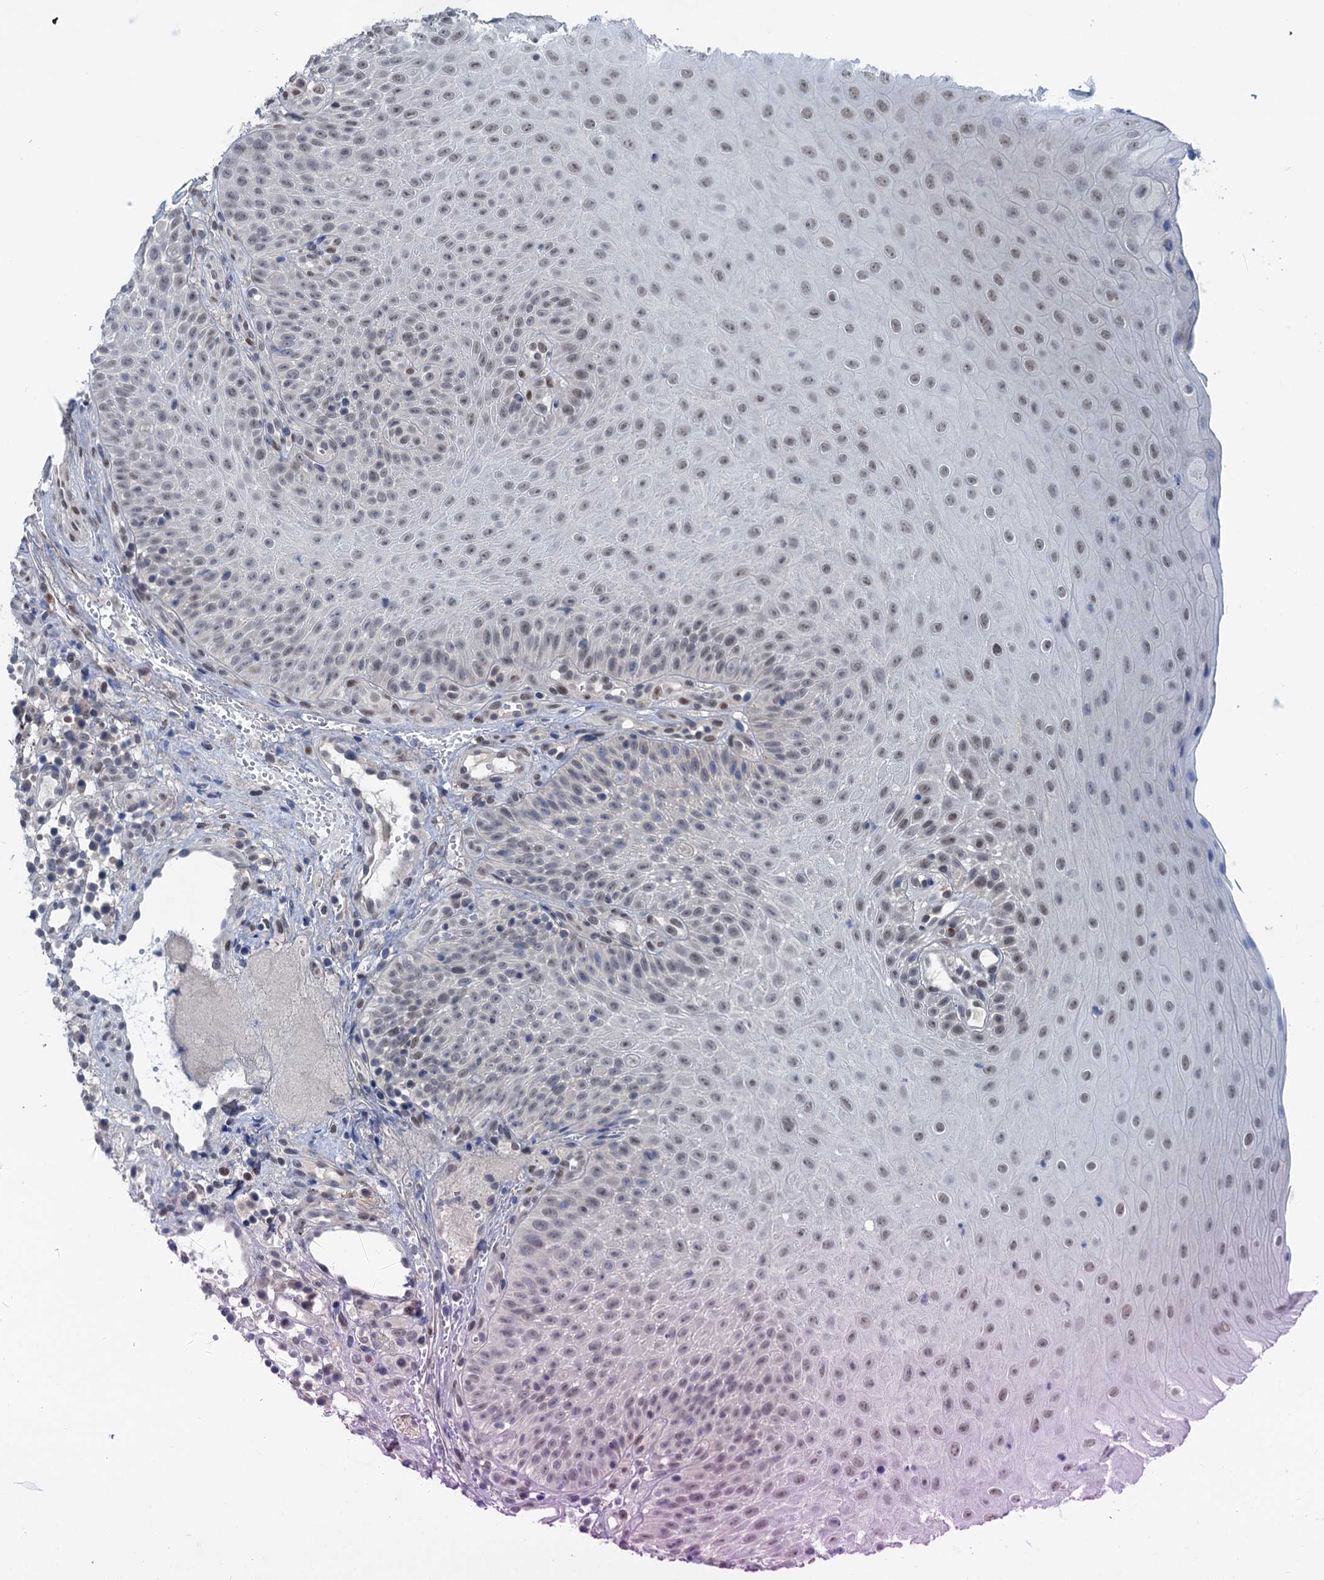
{"staining": {"intensity": "weak", "quantity": ">75%", "location": "nuclear"}, "tissue": "oral mucosa", "cell_type": "Squamous epithelial cells", "image_type": "normal", "snomed": [{"axis": "morphology", "description": "Normal tissue, NOS"}, {"axis": "topography", "description": "Oral tissue"}], "caption": "Protein positivity by immunohistochemistry exhibits weak nuclear expression in about >75% of squamous epithelial cells in normal oral mucosa.", "gene": "SAE1", "patient": {"sex": "female", "age": 13}}